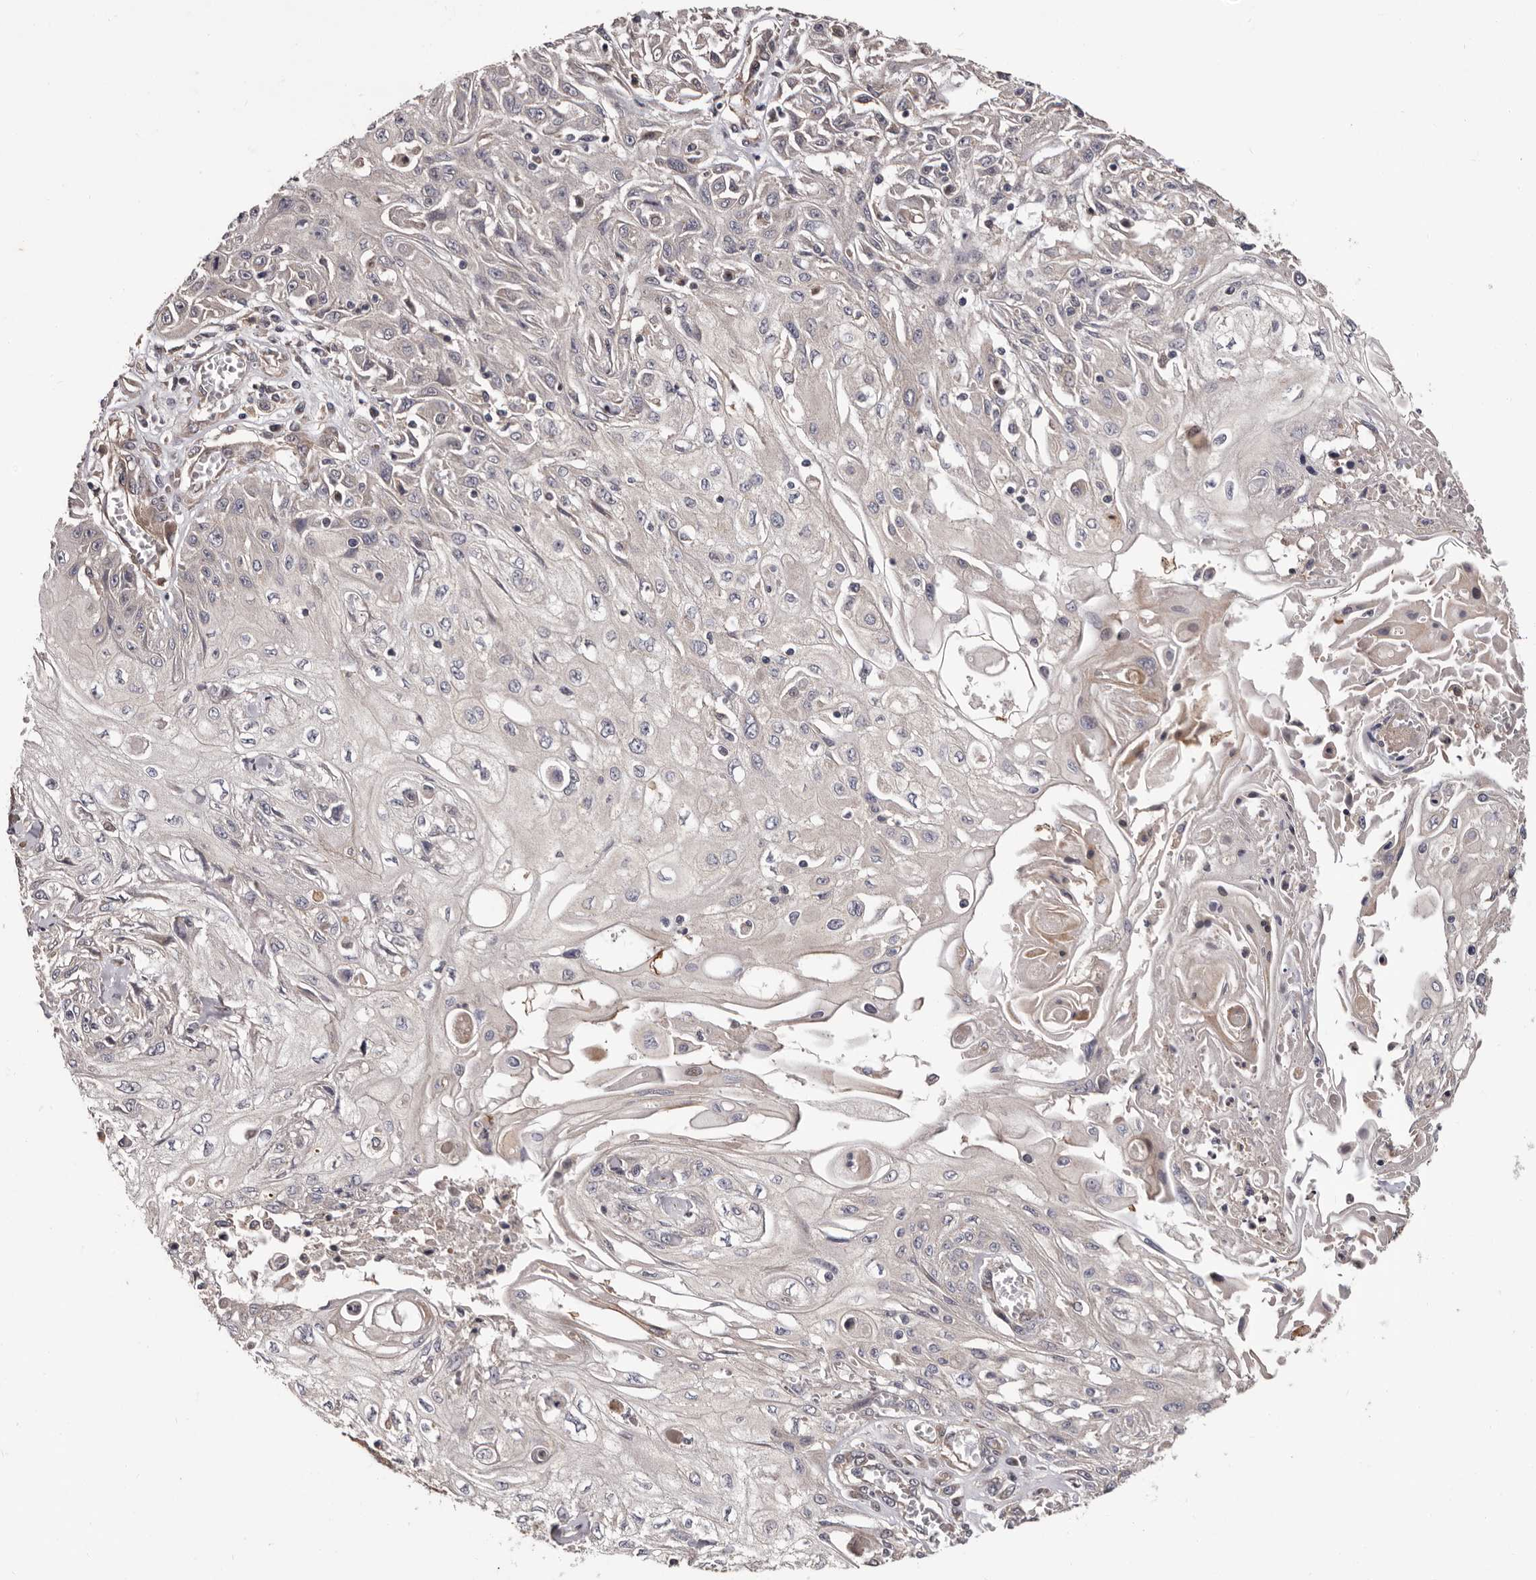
{"staining": {"intensity": "negative", "quantity": "none", "location": "none"}, "tissue": "skin cancer", "cell_type": "Tumor cells", "image_type": "cancer", "snomed": [{"axis": "morphology", "description": "Squamous cell carcinoma, NOS"}, {"axis": "morphology", "description": "Squamous cell carcinoma, metastatic, NOS"}, {"axis": "topography", "description": "Skin"}, {"axis": "topography", "description": "Lymph node"}], "caption": "Skin squamous cell carcinoma stained for a protein using IHC reveals no expression tumor cells.", "gene": "PRKD1", "patient": {"sex": "male", "age": 75}}